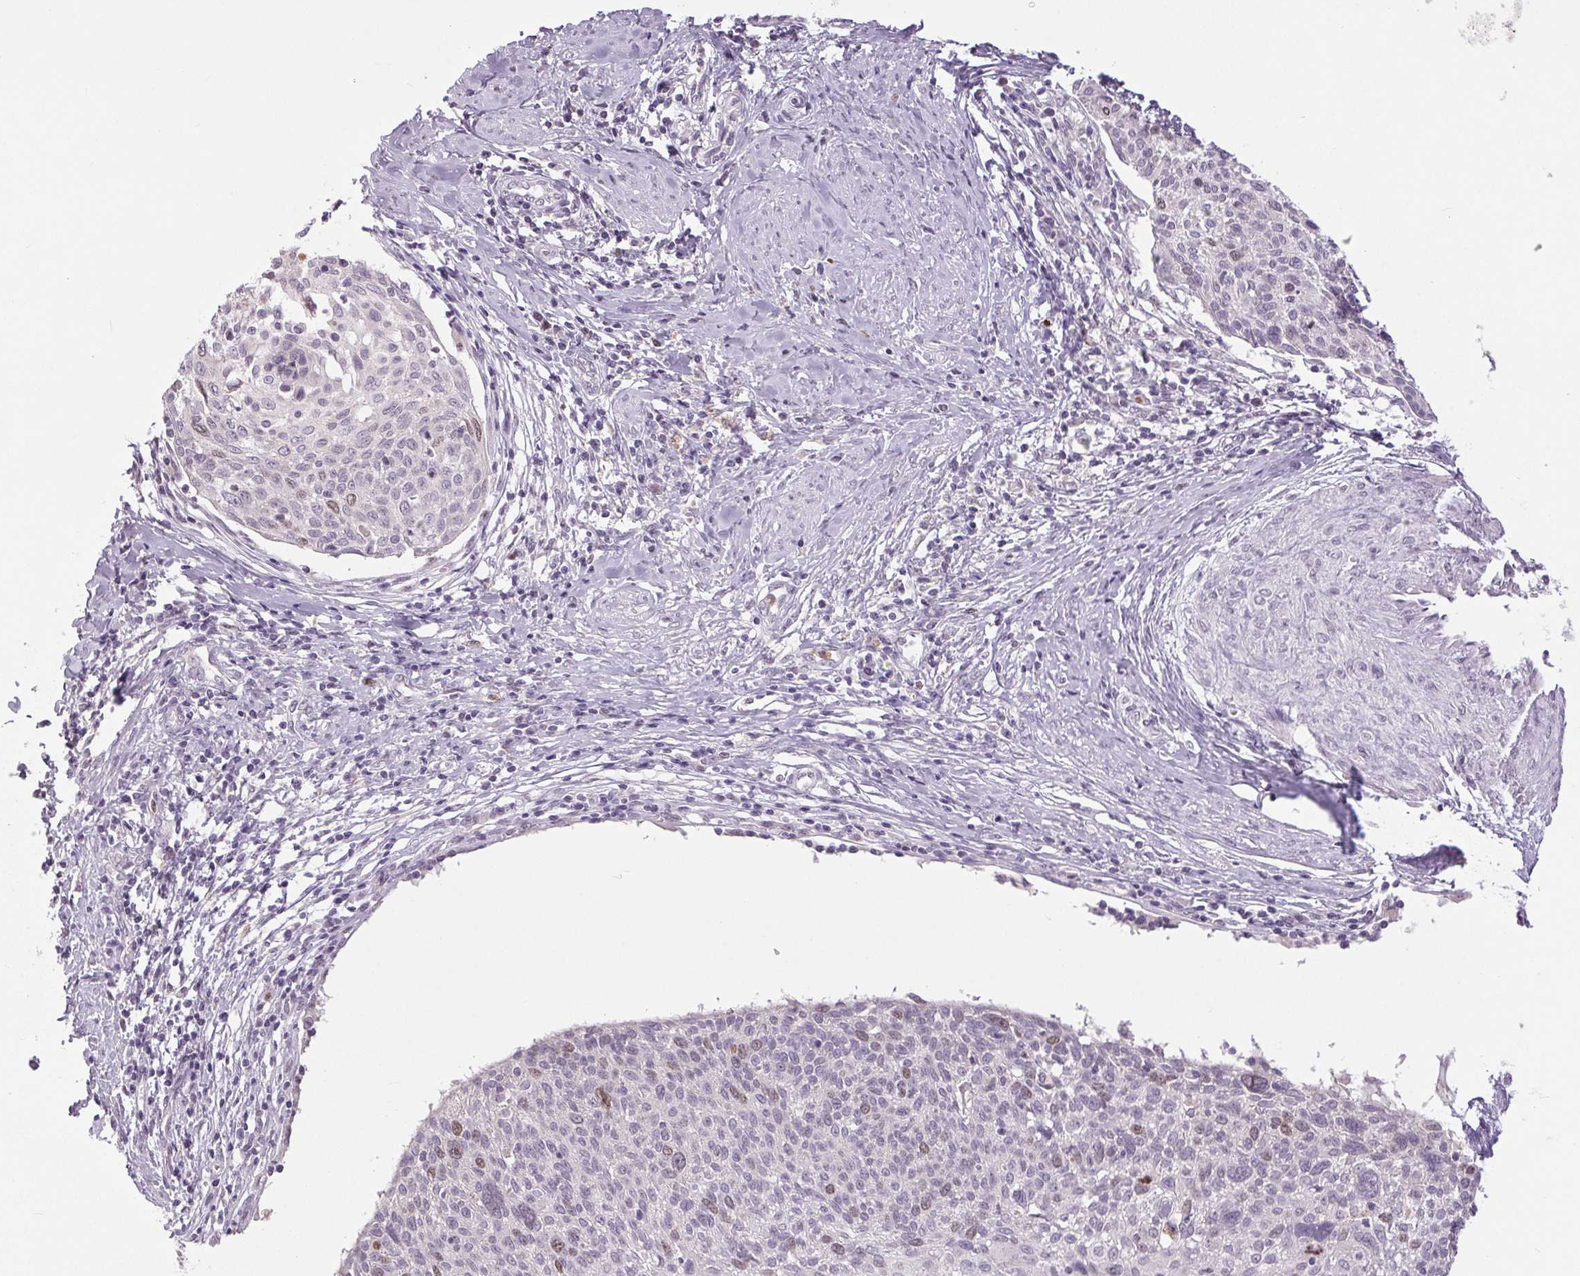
{"staining": {"intensity": "strong", "quantity": "<25%", "location": "nuclear"}, "tissue": "cervical cancer", "cell_type": "Tumor cells", "image_type": "cancer", "snomed": [{"axis": "morphology", "description": "Squamous cell carcinoma, NOS"}, {"axis": "topography", "description": "Cervix"}], "caption": "Brown immunohistochemical staining in squamous cell carcinoma (cervical) demonstrates strong nuclear expression in about <25% of tumor cells.", "gene": "SMIM6", "patient": {"sex": "female", "age": 49}}